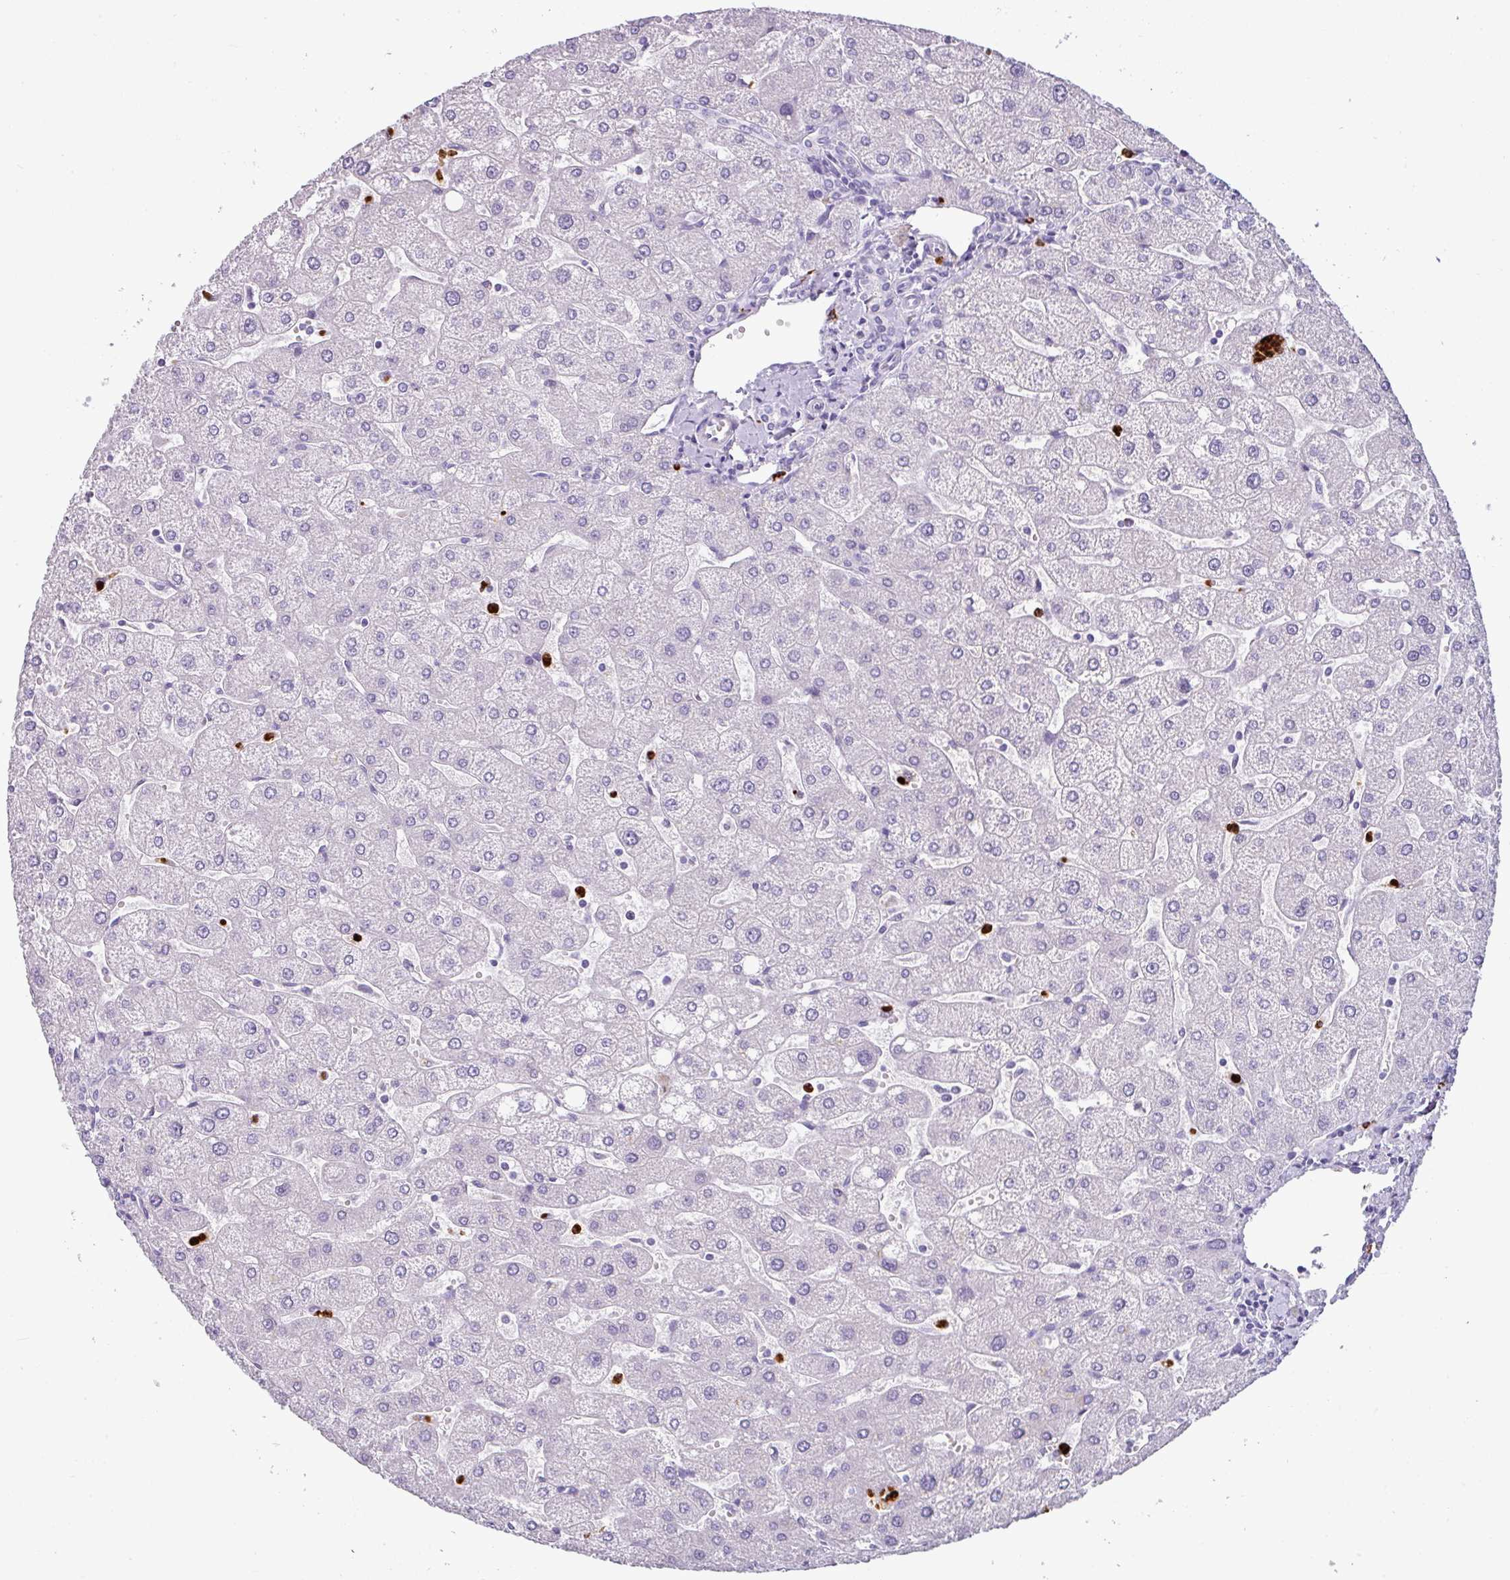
{"staining": {"intensity": "negative", "quantity": "none", "location": "none"}, "tissue": "liver", "cell_type": "Cholangiocytes", "image_type": "normal", "snomed": [{"axis": "morphology", "description": "Normal tissue, NOS"}, {"axis": "topography", "description": "Liver"}], "caption": "Cholangiocytes show no significant protein expression in normal liver. Brightfield microscopy of IHC stained with DAB (3,3'-diaminobenzidine) (brown) and hematoxylin (blue), captured at high magnification.", "gene": "CTSG", "patient": {"sex": "male", "age": 67}}